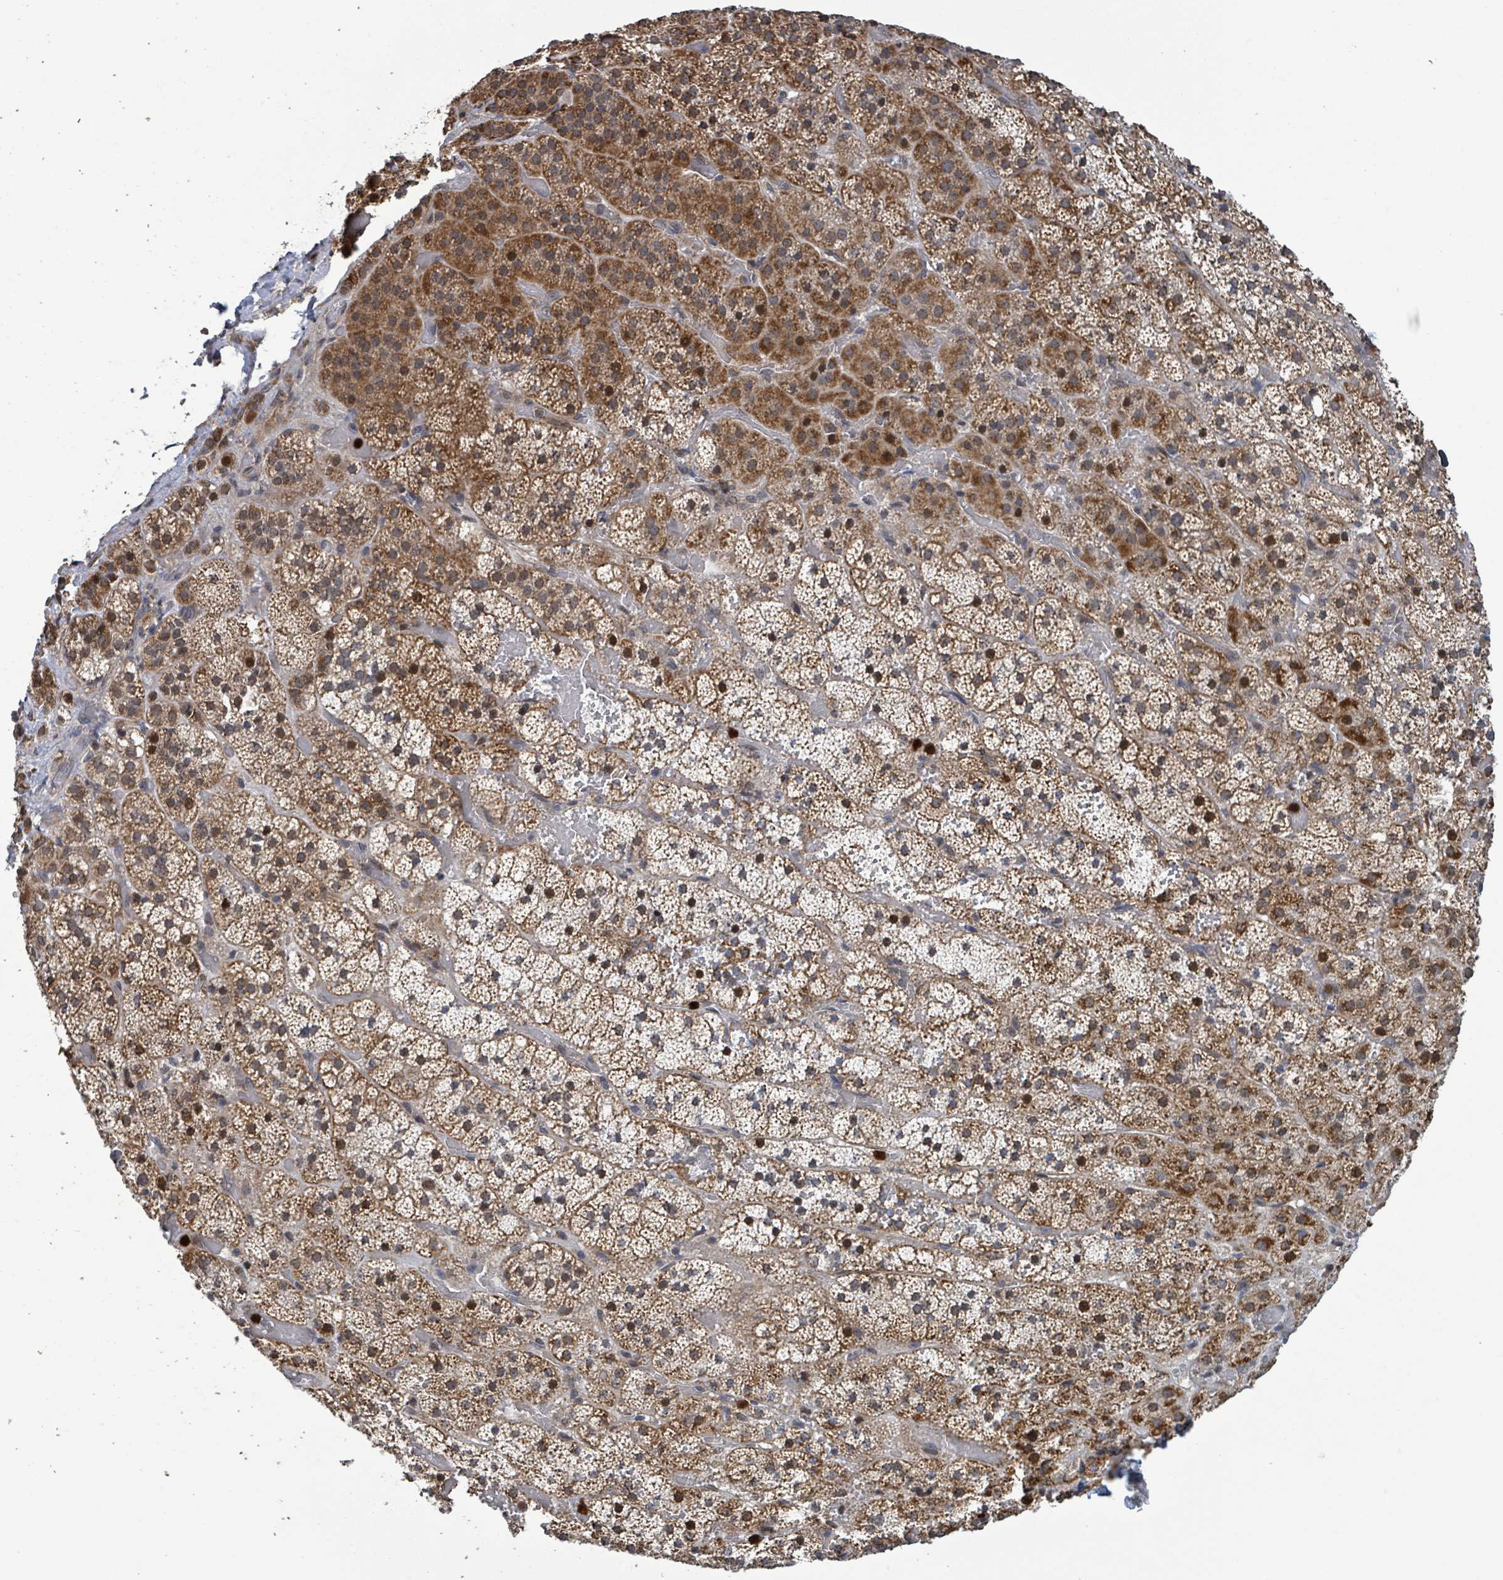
{"staining": {"intensity": "moderate", "quantity": ">75%", "location": "cytoplasmic/membranous,nuclear"}, "tissue": "adrenal gland", "cell_type": "Glandular cells", "image_type": "normal", "snomed": [{"axis": "morphology", "description": "Normal tissue, NOS"}, {"axis": "topography", "description": "Adrenal gland"}], "caption": "Immunohistochemistry (DAB (3,3'-diaminobenzidine)) staining of benign human adrenal gland shows moderate cytoplasmic/membranous,nuclear protein expression in approximately >75% of glandular cells. Immunohistochemistry stains the protein of interest in brown and the nuclei are stained blue.", "gene": "COQ6", "patient": {"sex": "male", "age": 57}}